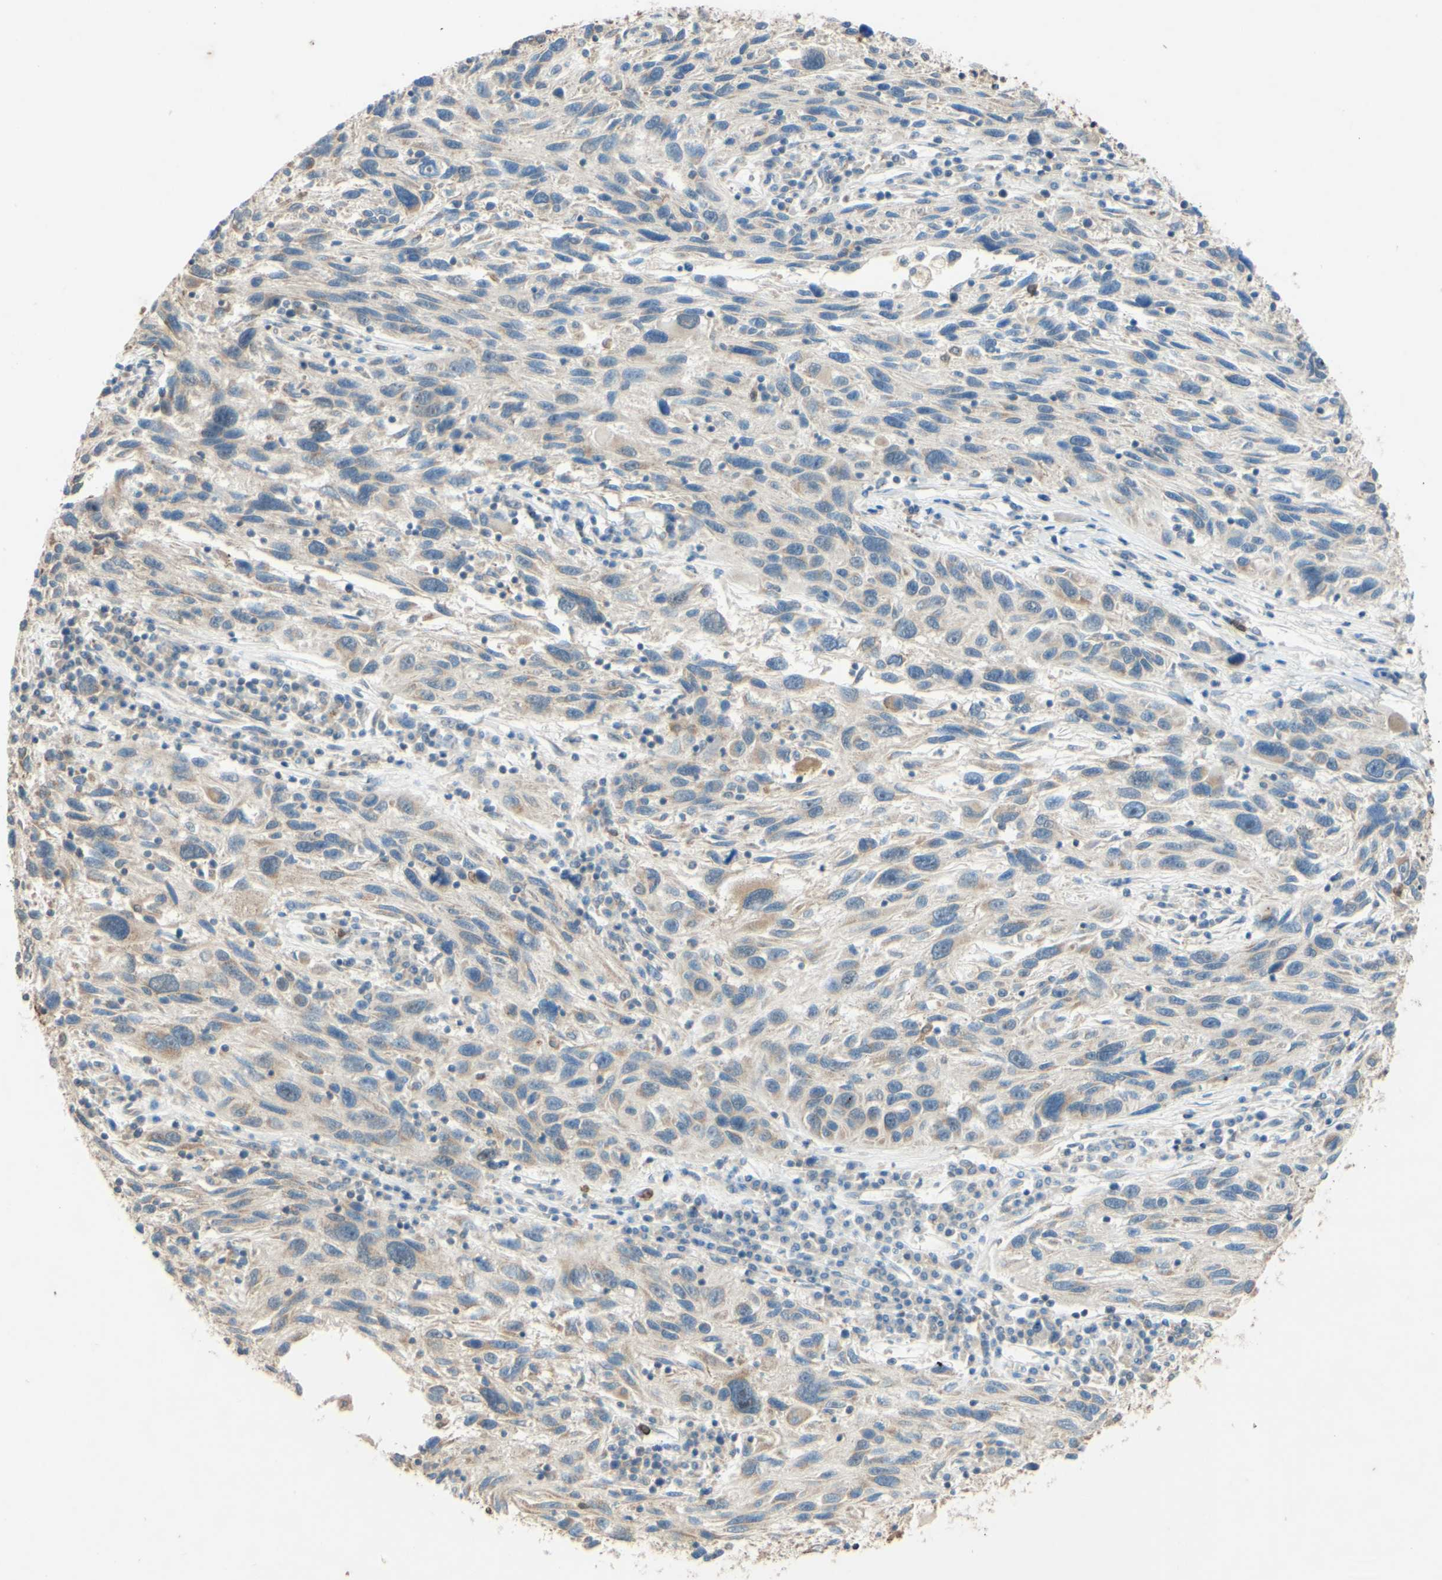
{"staining": {"intensity": "weak", "quantity": "25%-75%", "location": "cytoplasmic/membranous"}, "tissue": "melanoma", "cell_type": "Tumor cells", "image_type": "cancer", "snomed": [{"axis": "morphology", "description": "Malignant melanoma, NOS"}, {"axis": "topography", "description": "Skin"}], "caption": "Protein staining exhibits weak cytoplasmic/membranous staining in approximately 25%-75% of tumor cells in malignant melanoma.", "gene": "GATA1", "patient": {"sex": "male", "age": 53}}